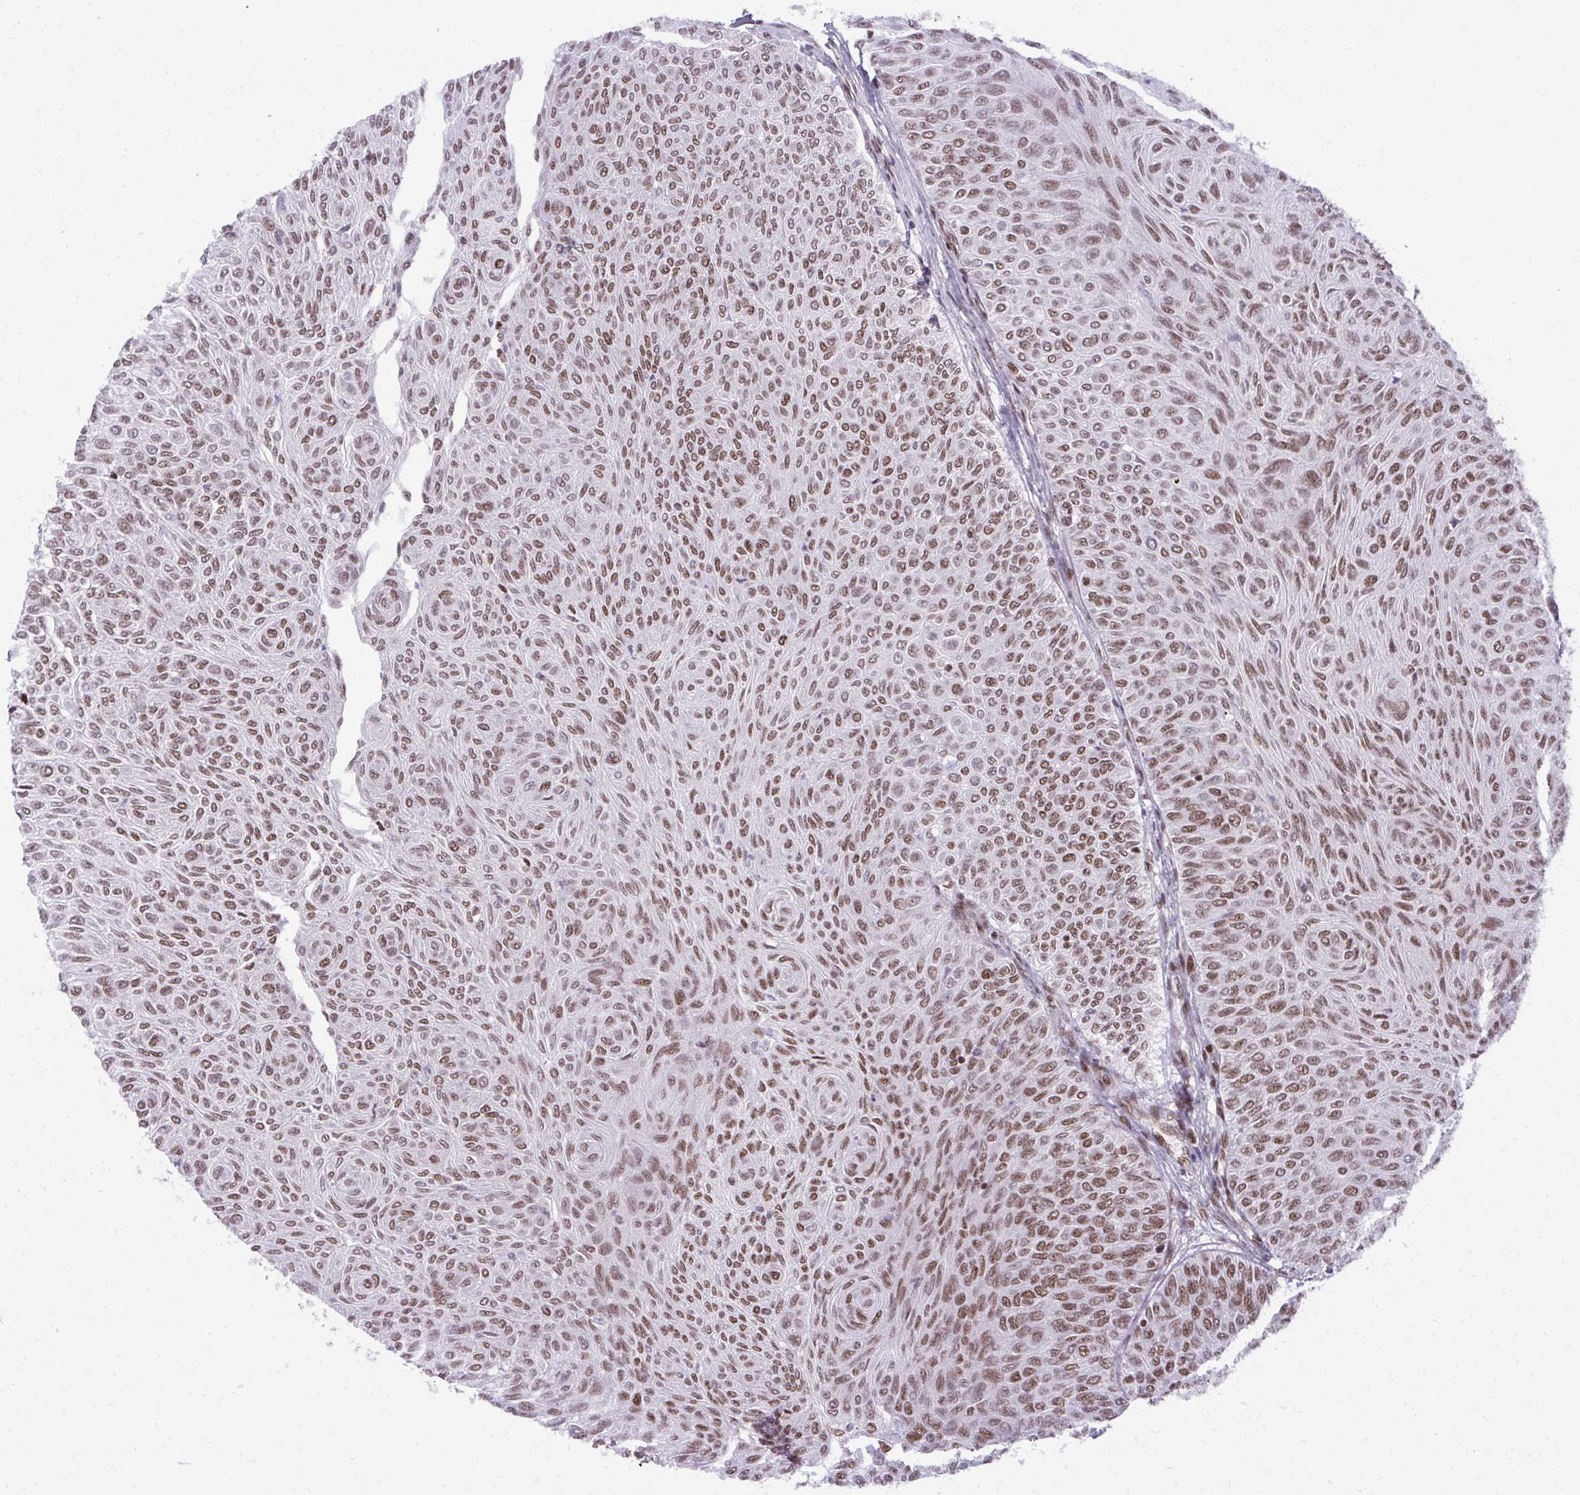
{"staining": {"intensity": "moderate", "quantity": ">75%", "location": "nuclear"}, "tissue": "urothelial cancer", "cell_type": "Tumor cells", "image_type": "cancer", "snomed": [{"axis": "morphology", "description": "Urothelial carcinoma, Low grade"}, {"axis": "topography", "description": "Urinary bladder"}], "caption": "Urothelial carcinoma (low-grade) tissue shows moderate nuclear positivity in about >75% of tumor cells", "gene": "CDYL", "patient": {"sex": "male", "age": 78}}